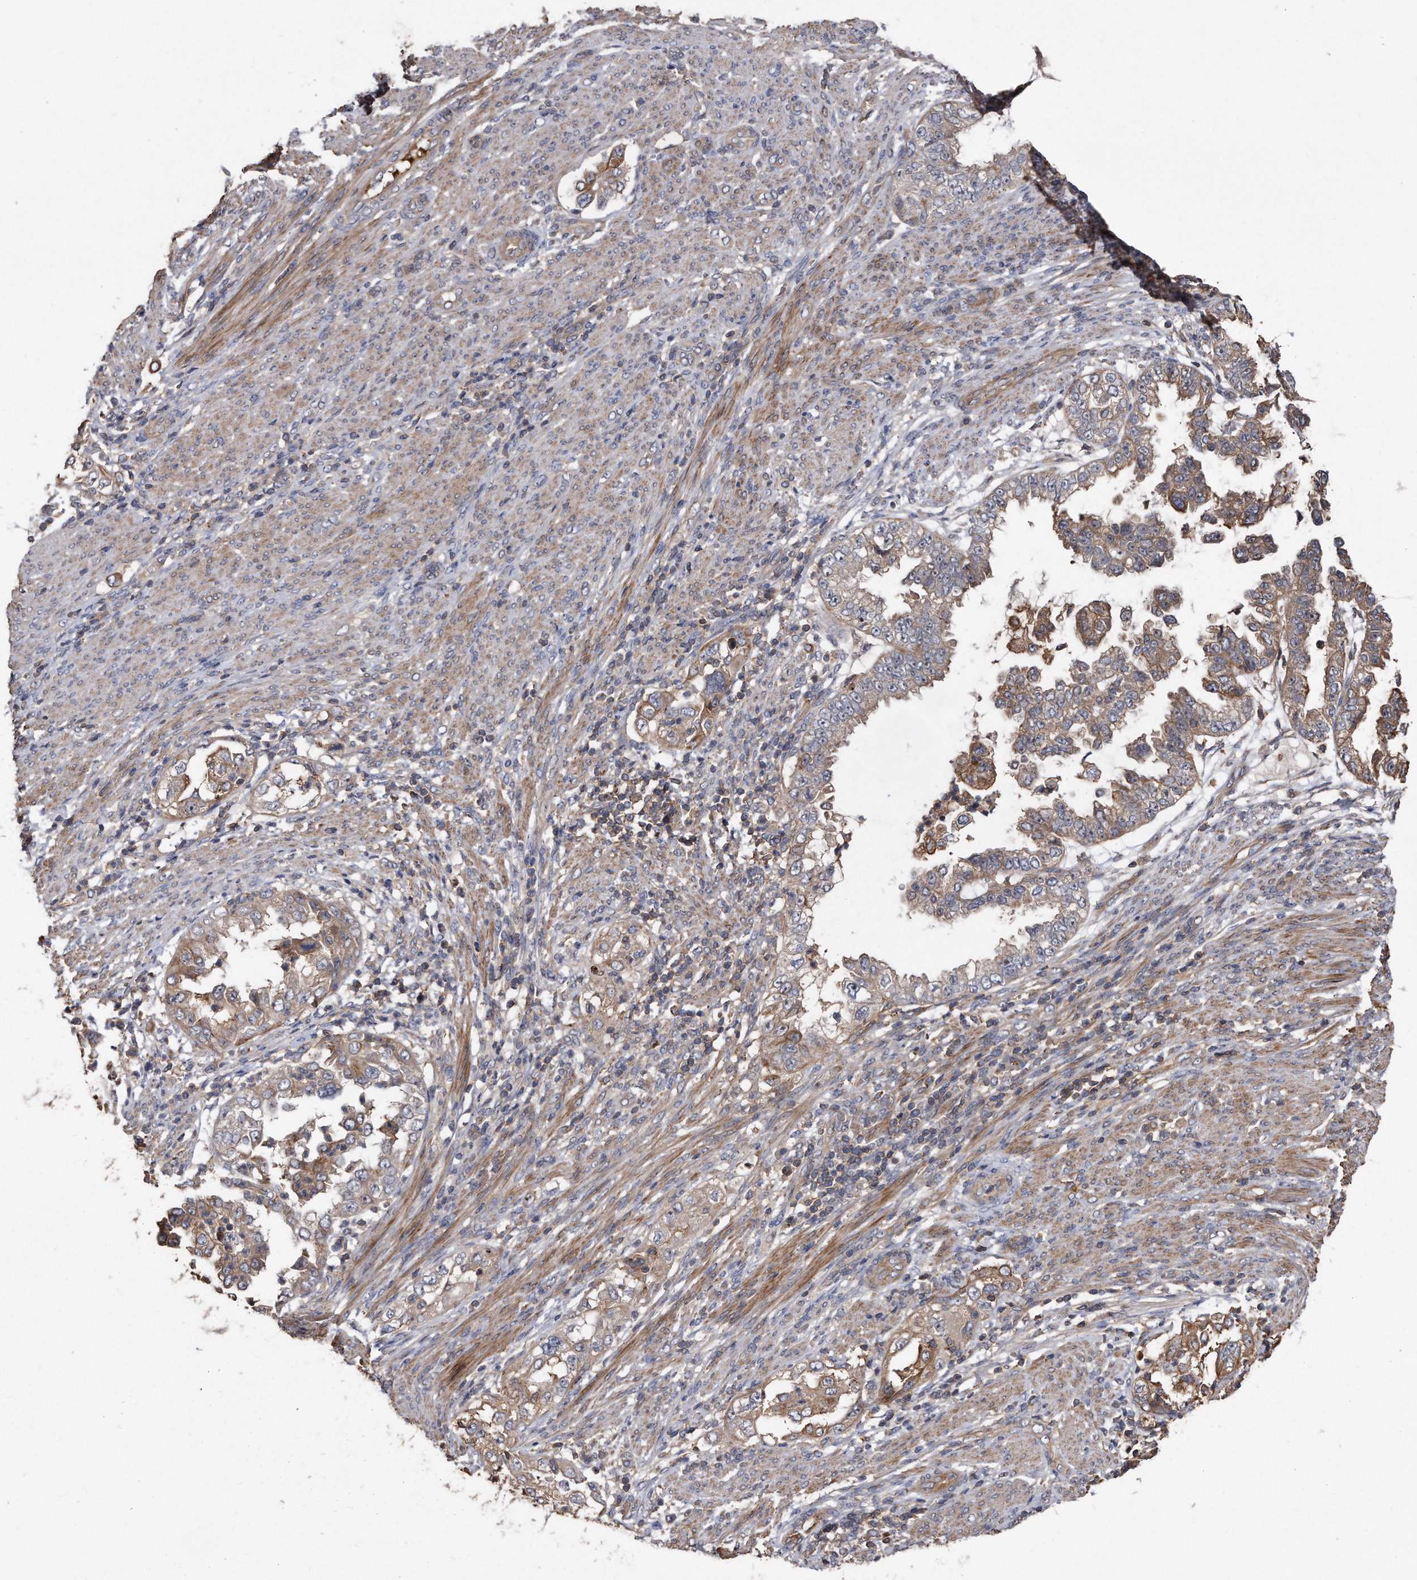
{"staining": {"intensity": "moderate", "quantity": "25%-75%", "location": "cytoplasmic/membranous"}, "tissue": "endometrial cancer", "cell_type": "Tumor cells", "image_type": "cancer", "snomed": [{"axis": "morphology", "description": "Adenocarcinoma, NOS"}, {"axis": "topography", "description": "Endometrium"}], "caption": "Tumor cells exhibit medium levels of moderate cytoplasmic/membranous staining in about 25%-75% of cells in endometrial cancer (adenocarcinoma).", "gene": "KCND3", "patient": {"sex": "female", "age": 85}}